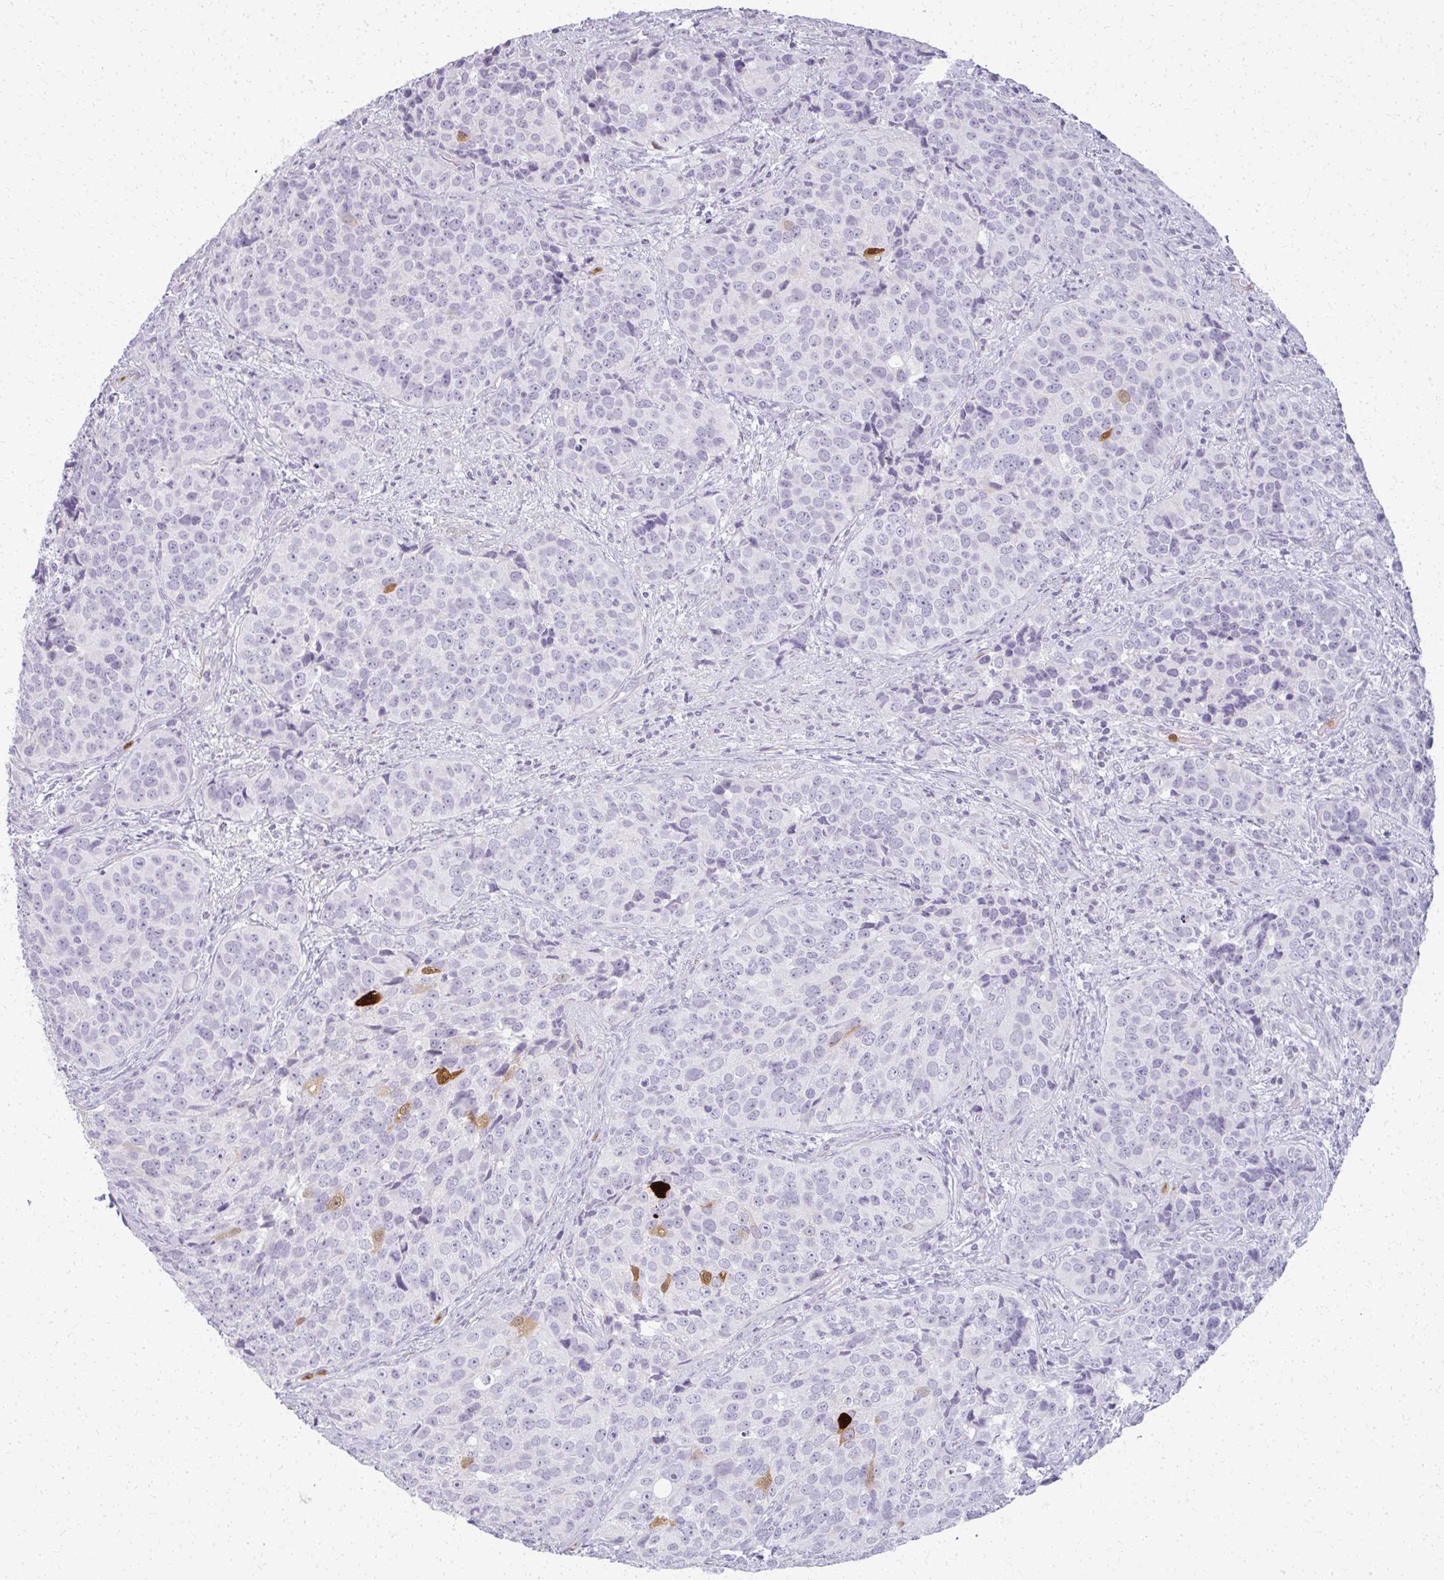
{"staining": {"intensity": "moderate", "quantity": "<25%", "location": "cytoplasmic/membranous"}, "tissue": "urothelial cancer", "cell_type": "Tumor cells", "image_type": "cancer", "snomed": [{"axis": "morphology", "description": "Urothelial carcinoma, NOS"}, {"axis": "topography", "description": "Urinary bladder"}], "caption": "Immunohistochemical staining of transitional cell carcinoma reveals moderate cytoplasmic/membranous protein staining in about <25% of tumor cells.", "gene": "CA3", "patient": {"sex": "male", "age": 52}}